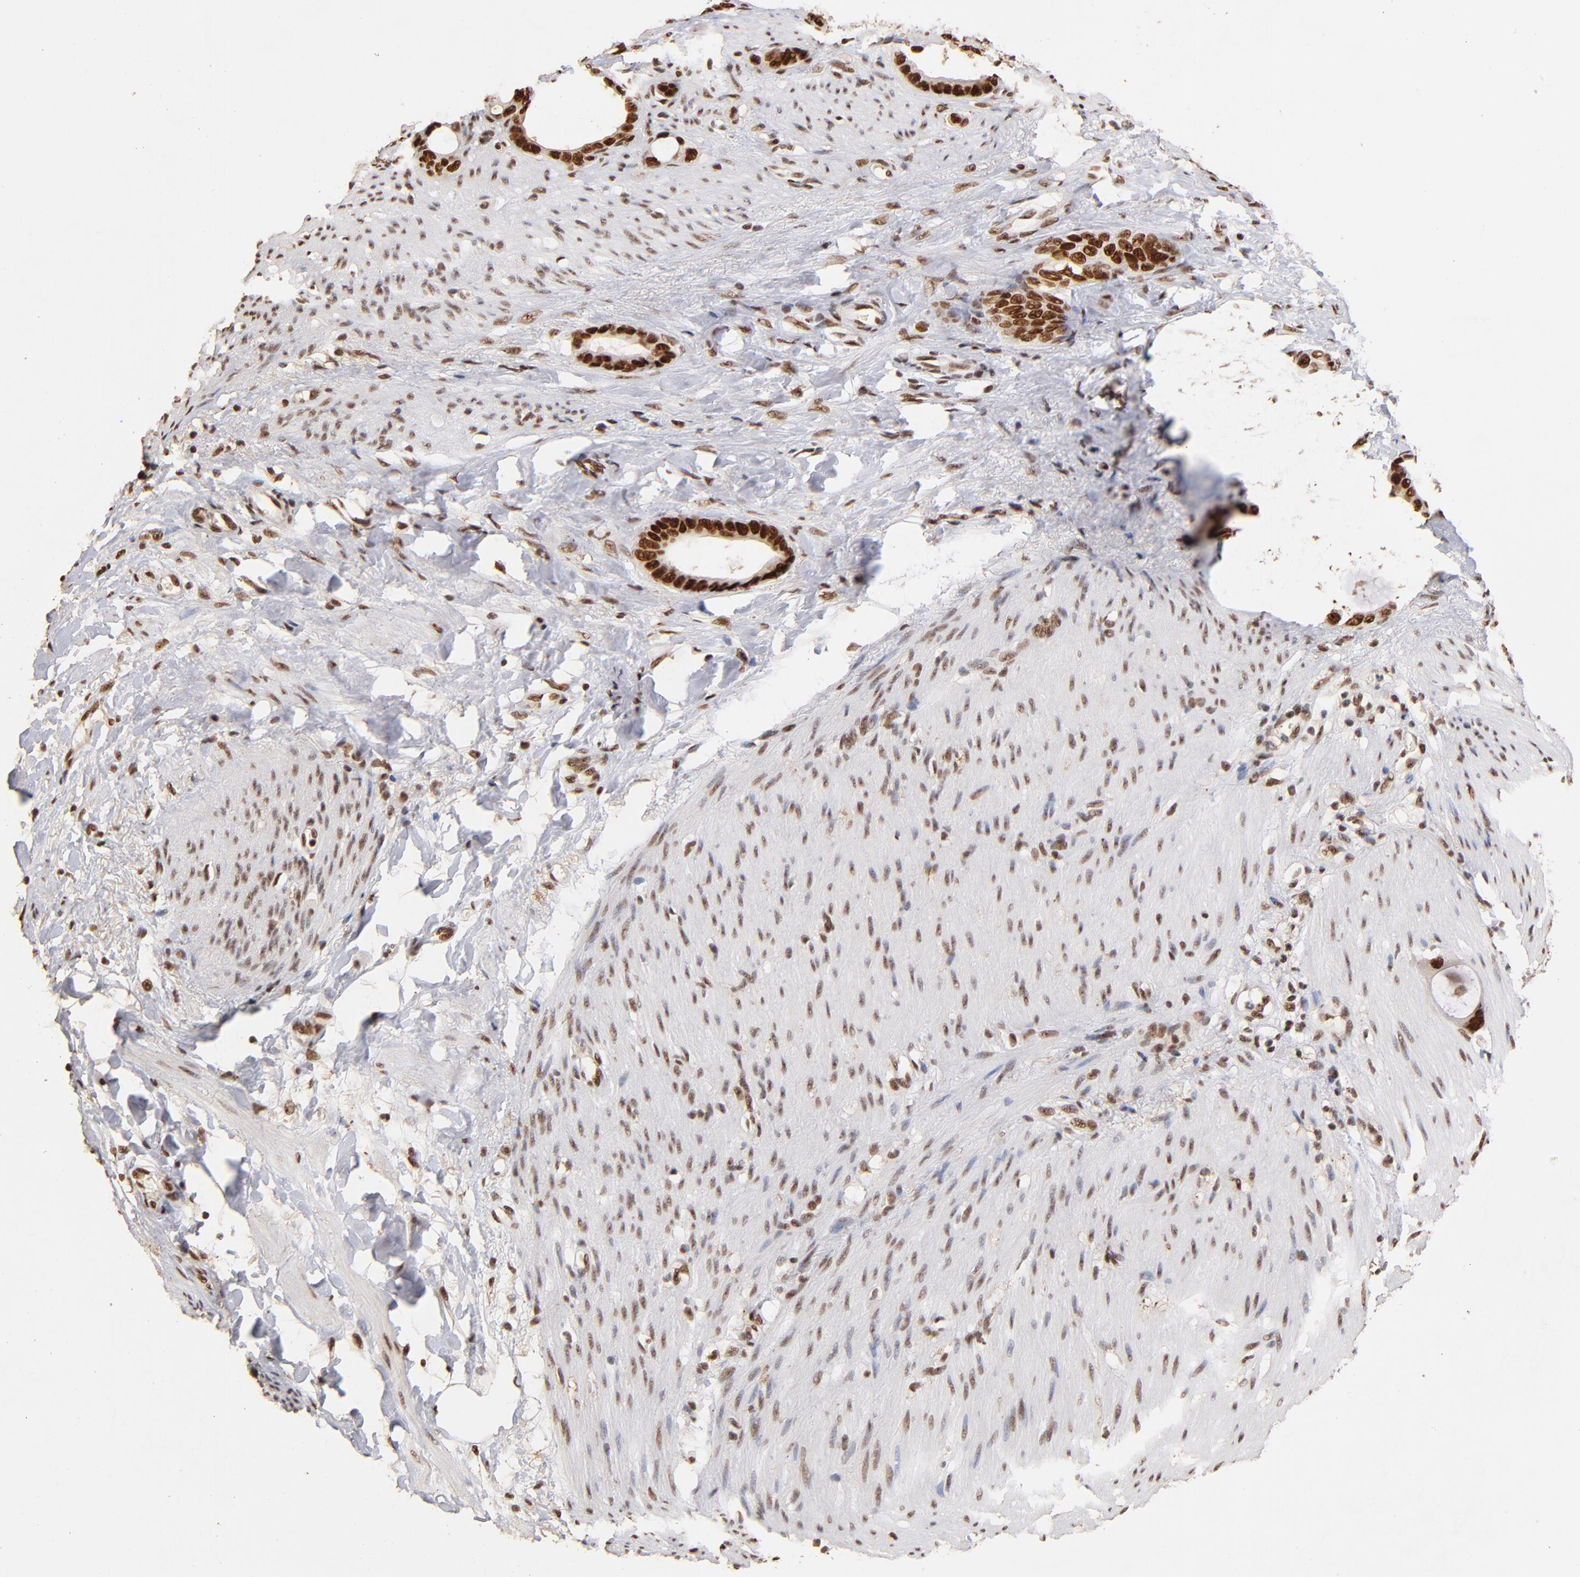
{"staining": {"intensity": "strong", "quantity": ">75%", "location": "nuclear"}, "tissue": "stomach cancer", "cell_type": "Tumor cells", "image_type": "cancer", "snomed": [{"axis": "morphology", "description": "Adenocarcinoma, NOS"}, {"axis": "topography", "description": "Stomach"}], "caption": "Immunohistochemistry photomicrograph of human stomach adenocarcinoma stained for a protein (brown), which demonstrates high levels of strong nuclear expression in about >75% of tumor cells.", "gene": "ZNF146", "patient": {"sex": "female", "age": 75}}